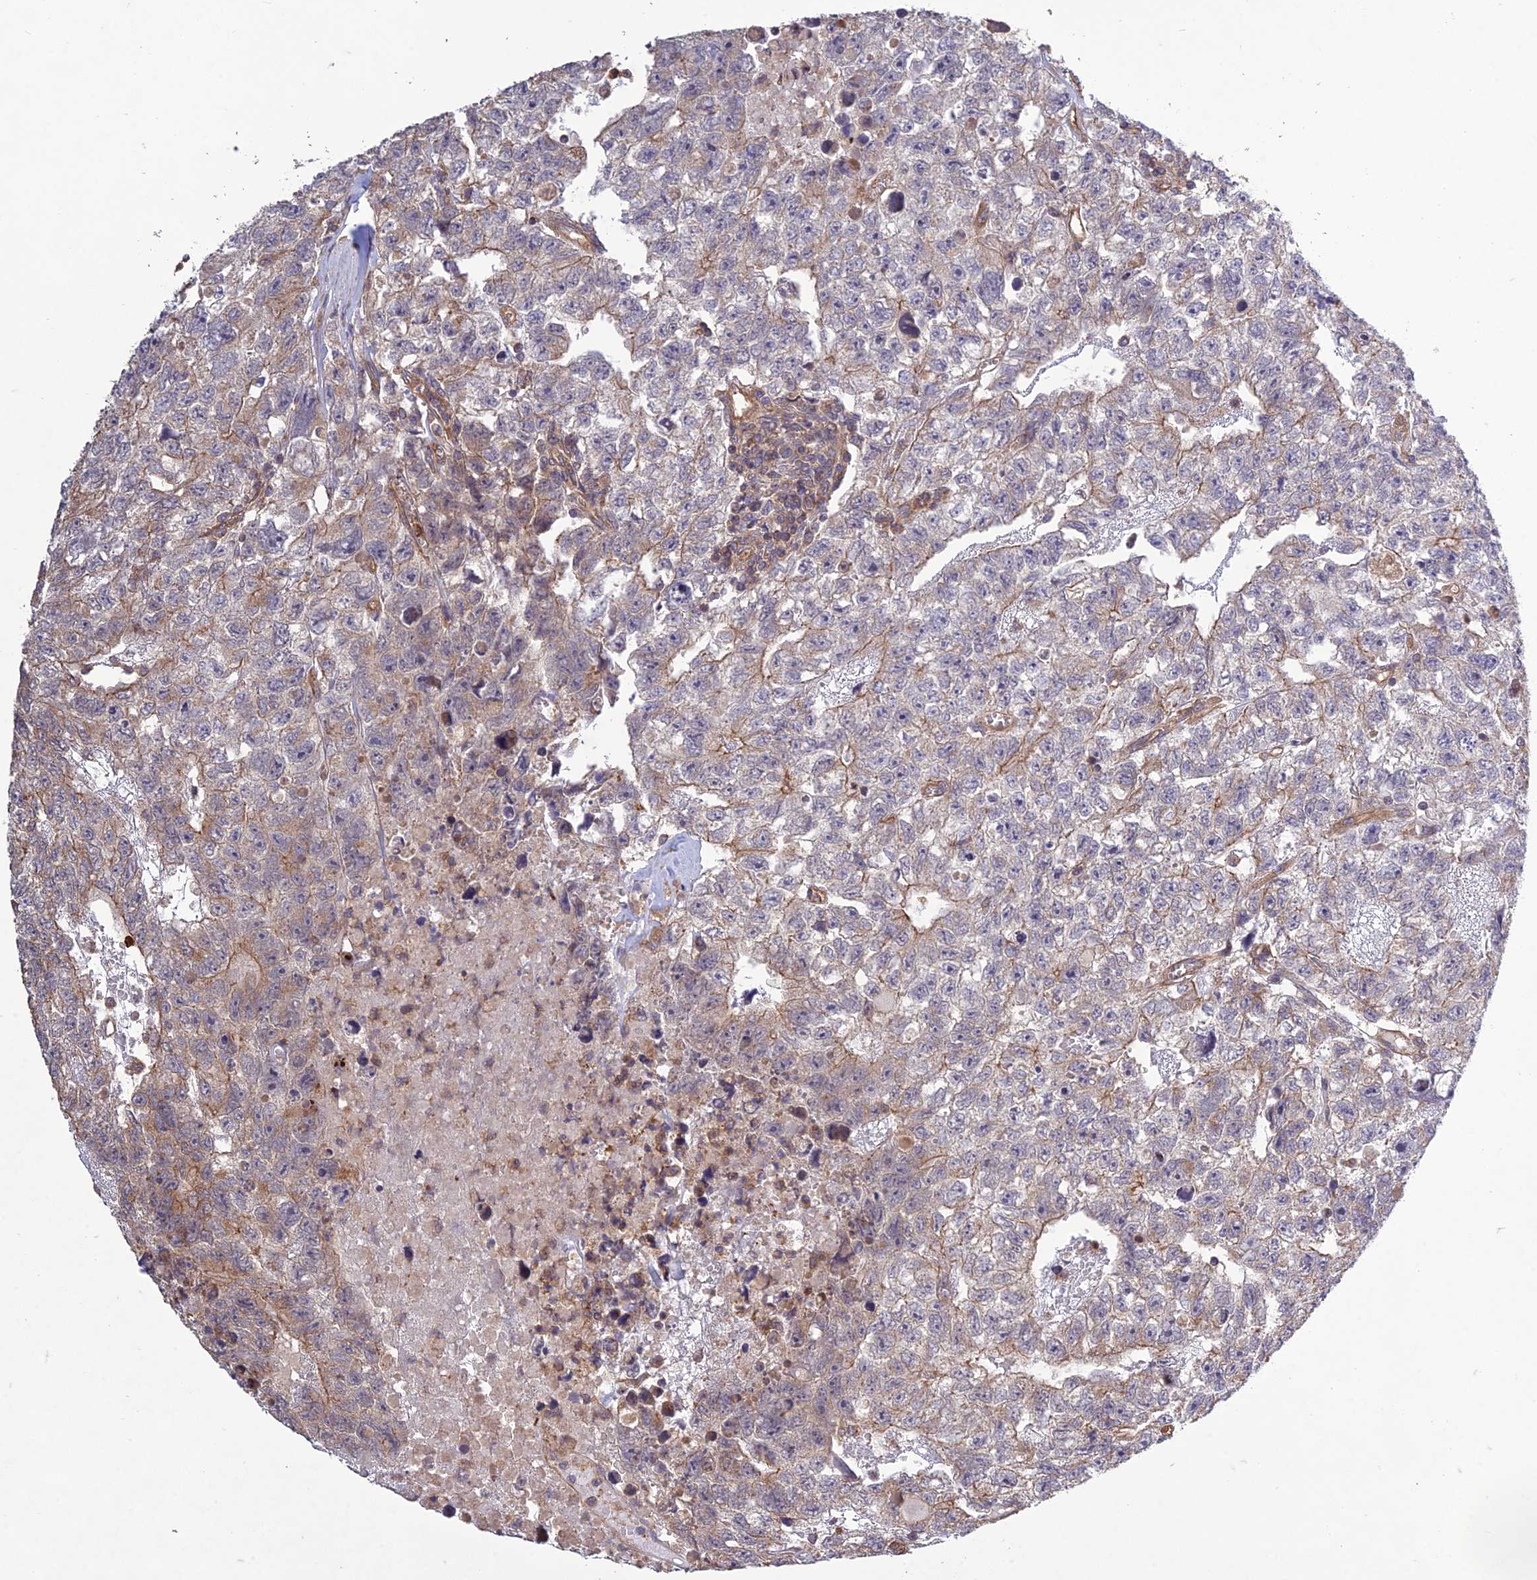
{"staining": {"intensity": "moderate", "quantity": "<25%", "location": "cytoplasmic/membranous"}, "tissue": "testis cancer", "cell_type": "Tumor cells", "image_type": "cancer", "snomed": [{"axis": "morphology", "description": "Carcinoma, Embryonal, NOS"}, {"axis": "topography", "description": "Testis"}], "caption": "The immunohistochemical stain highlights moderate cytoplasmic/membranous positivity in tumor cells of testis embryonal carcinoma tissue. The protein of interest is stained brown, and the nuclei are stained in blue (DAB (3,3'-diaminobenzidine) IHC with brightfield microscopy, high magnification).", "gene": "TMEM131L", "patient": {"sex": "male", "age": 26}}